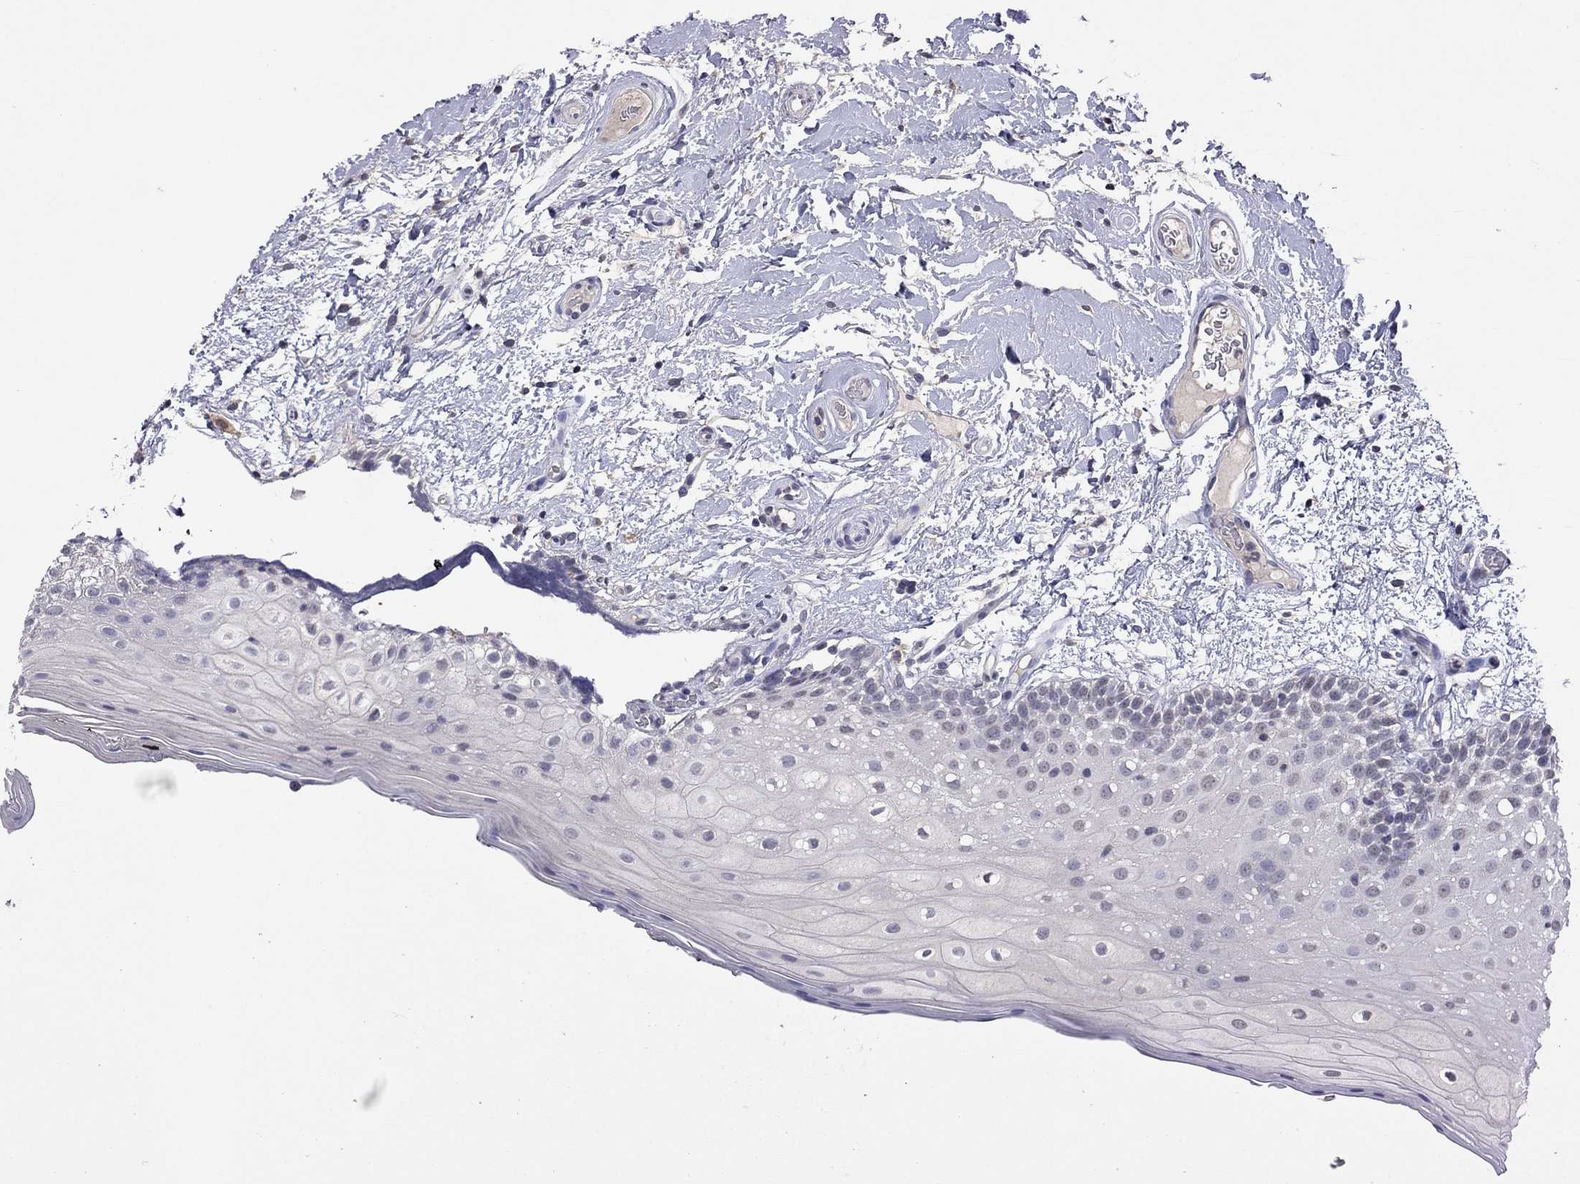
{"staining": {"intensity": "negative", "quantity": "none", "location": "none"}, "tissue": "oral mucosa", "cell_type": "Squamous epithelial cells", "image_type": "normal", "snomed": [{"axis": "morphology", "description": "Normal tissue, NOS"}, {"axis": "morphology", "description": "Squamous cell carcinoma, NOS"}, {"axis": "topography", "description": "Oral tissue"}, {"axis": "topography", "description": "Head-Neck"}], "caption": "DAB (3,3'-diaminobenzidine) immunohistochemical staining of benign oral mucosa exhibits no significant staining in squamous epithelial cells. (Stains: DAB immunohistochemistry (IHC) with hematoxylin counter stain, Microscopy: brightfield microscopy at high magnification).", "gene": "WNK3", "patient": {"sex": "male", "age": 69}}